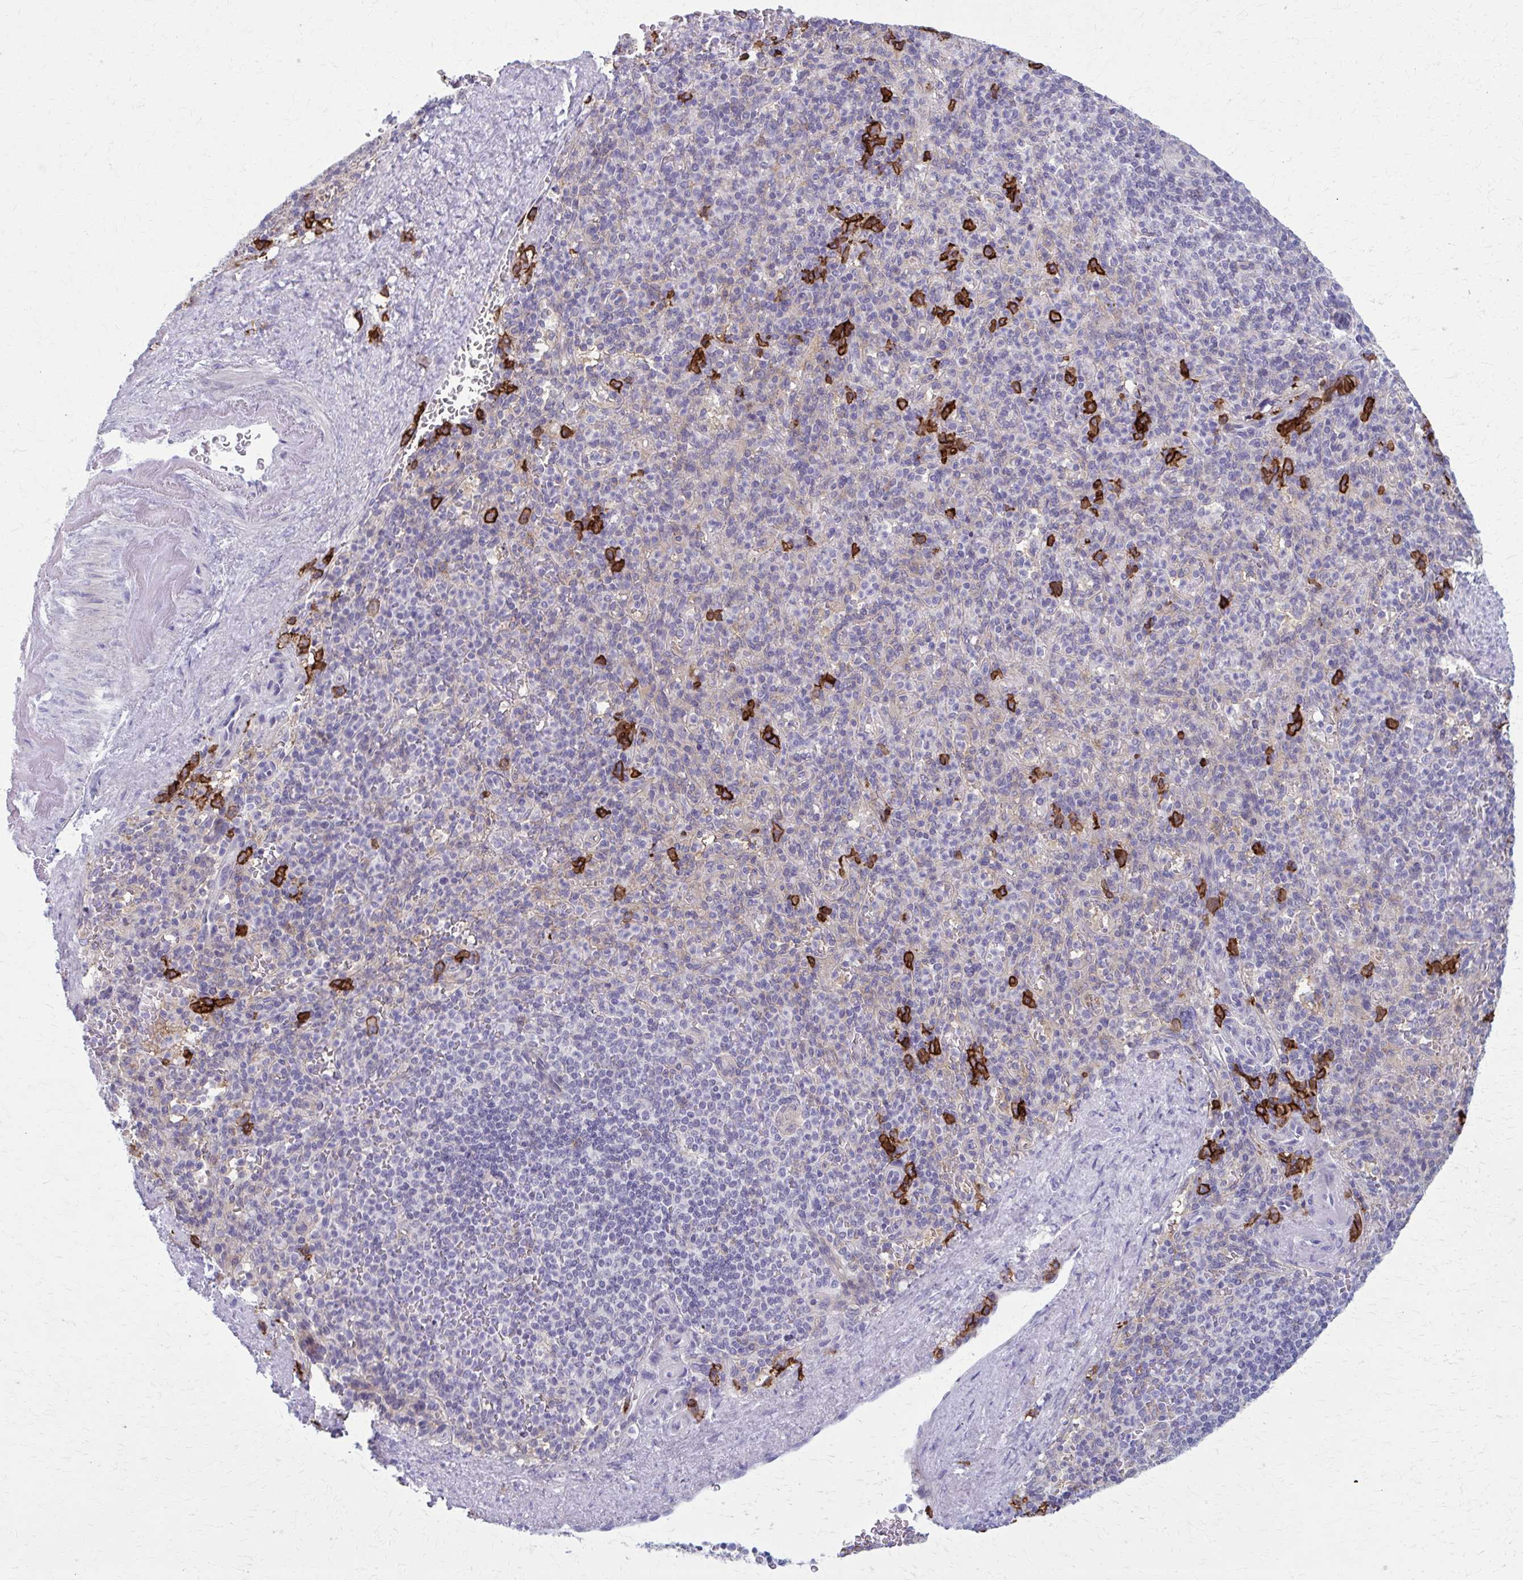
{"staining": {"intensity": "strong", "quantity": "<25%", "location": "cytoplasmic/membranous"}, "tissue": "spleen", "cell_type": "Cells in red pulp", "image_type": "normal", "snomed": [{"axis": "morphology", "description": "Normal tissue, NOS"}, {"axis": "topography", "description": "Spleen"}], "caption": "Protein expression by IHC reveals strong cytoplasmic/membranous expression in about <25% of cells in red pulp in normal spleen.", "gene": "CD38", "patient": {"sex": "female", "age": 74}}